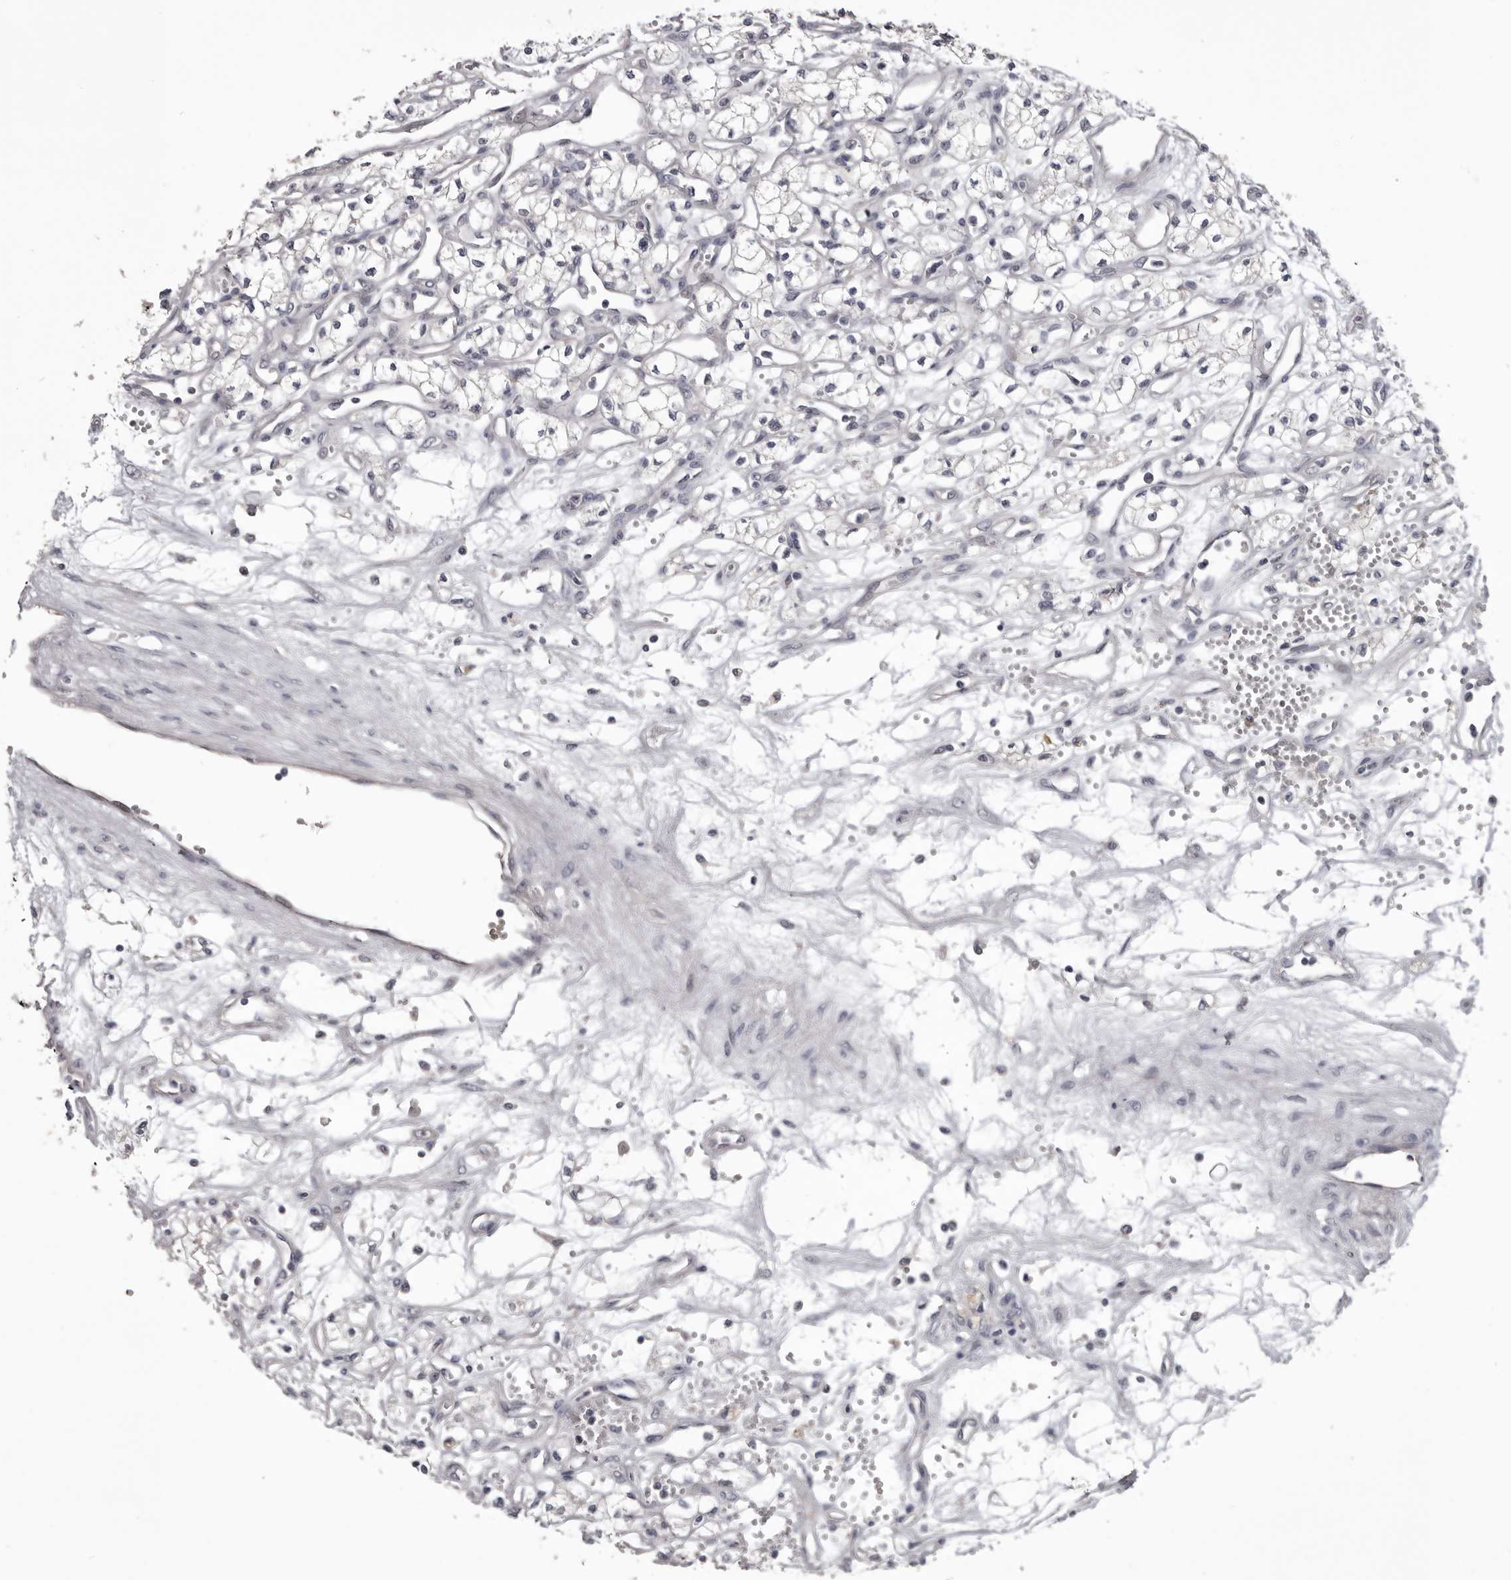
{"staining": {"intensity": "negative", "quantity": "none", "location": "none"}, "tissue": "renal cancer", "cell_type": "Tumor cells", "image_type": "cancer", "snomed": [{"axis": "morphology", "description": "Adenocarcinoma, NOS"}, {"axis": "topography", "description": "Kidney"}], "caption": "Renal cancer (adenocarcinoma) stained for a protein using immunohistochemistry (IHC) displays no staining tumor cells.", "gene": "LPAR6", "patient": {"sex": "male", "age": 59}}